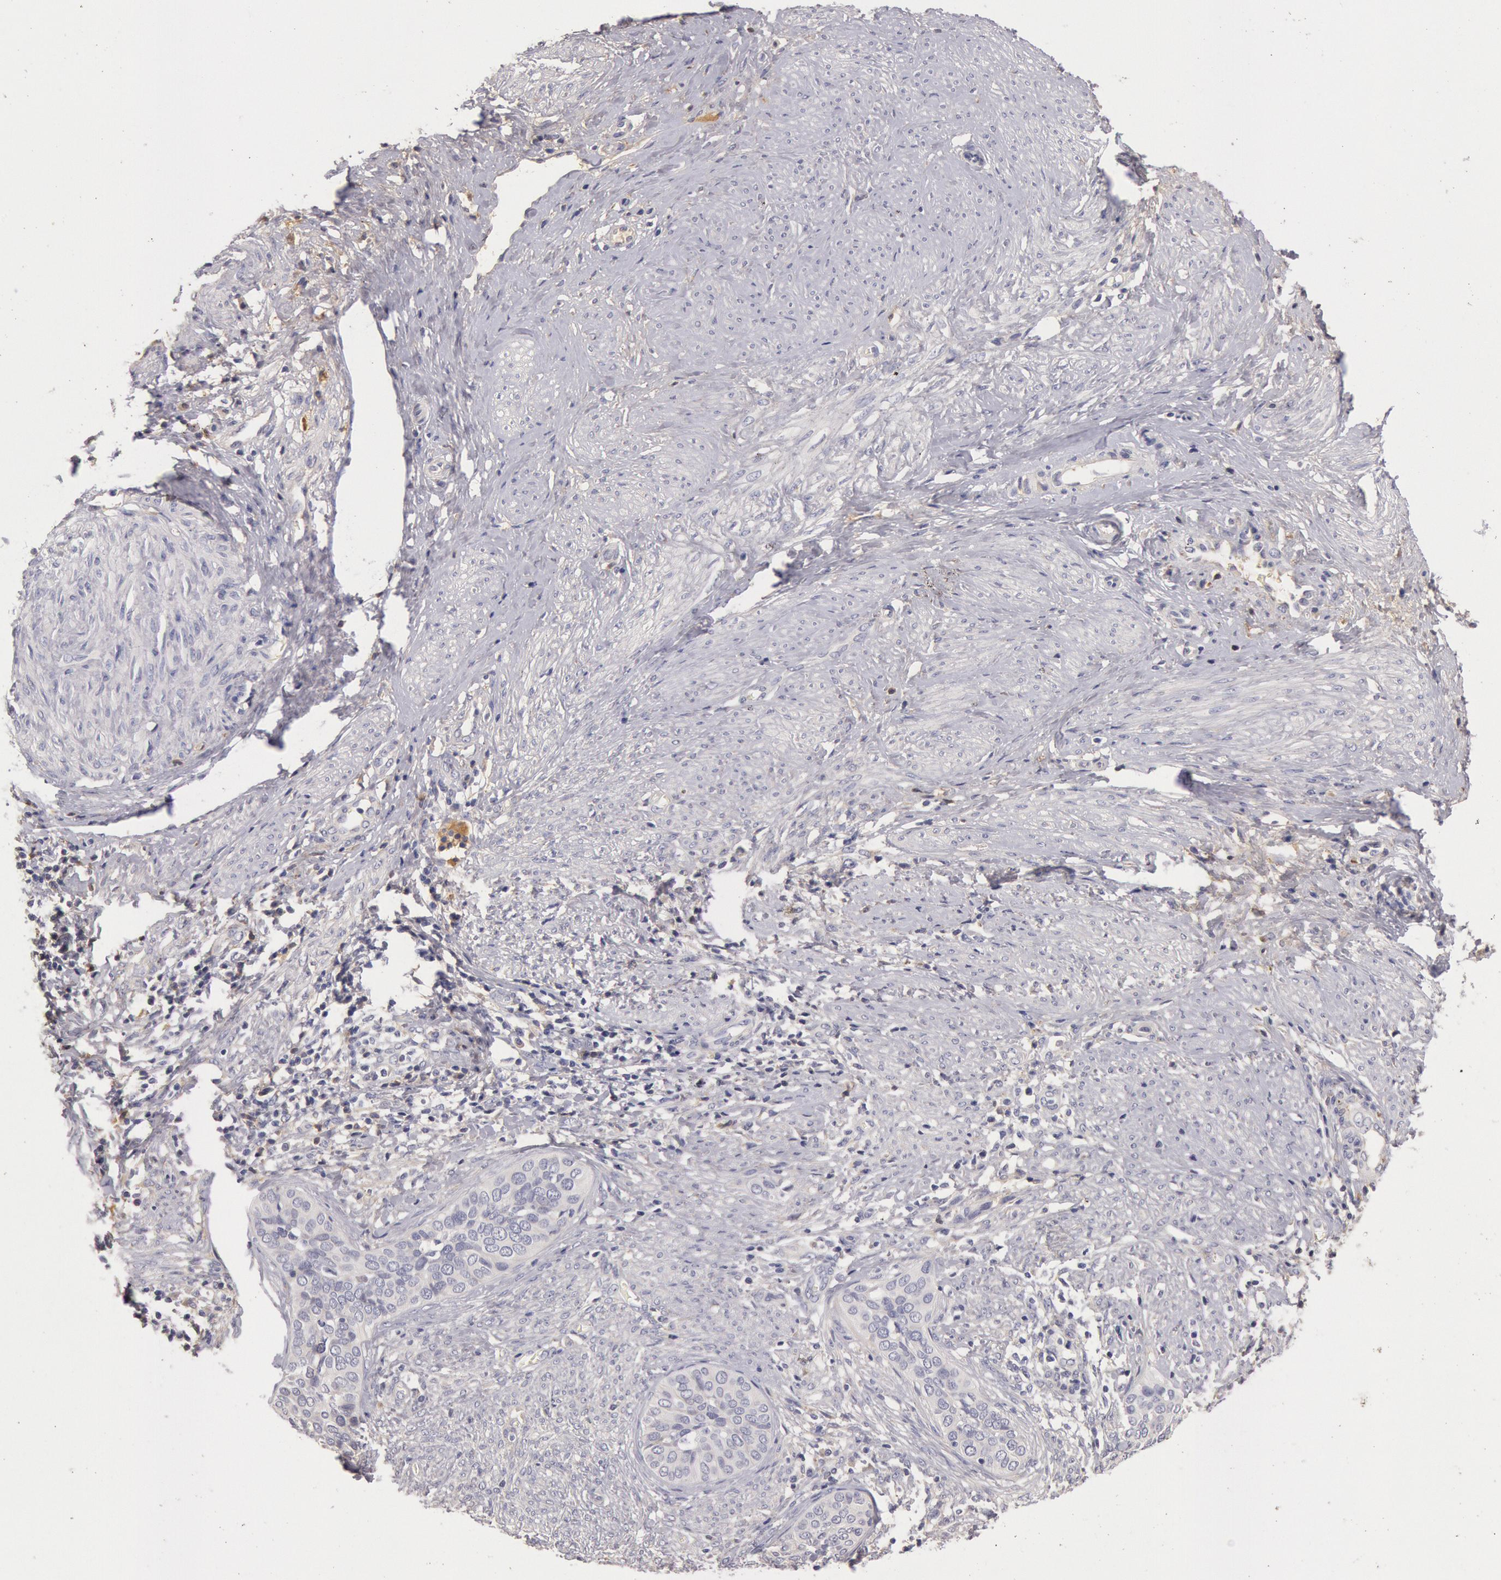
{"staining": {"intensity": "negative", "quantity": "none", "location": "none"}, "tissue": "cervical cancer", "cell_type": "Tumor cells", "image_type": "cancer", "snomed": [{"axis": "morphology", "description": "Squamous cell carcinoma, NOS"}, {"axis": "topography", "description": "Cervix"}], "caption": "The IHC photomicrograph has no significant staining in tumor cells of cervical squamous cell carcinoma tissue. (DAB (3,3'-diaminobenzidine) immunohistochemistry, high magnification).", "gene": "C1R", "patient": {"sex": "female", "age": 31}}